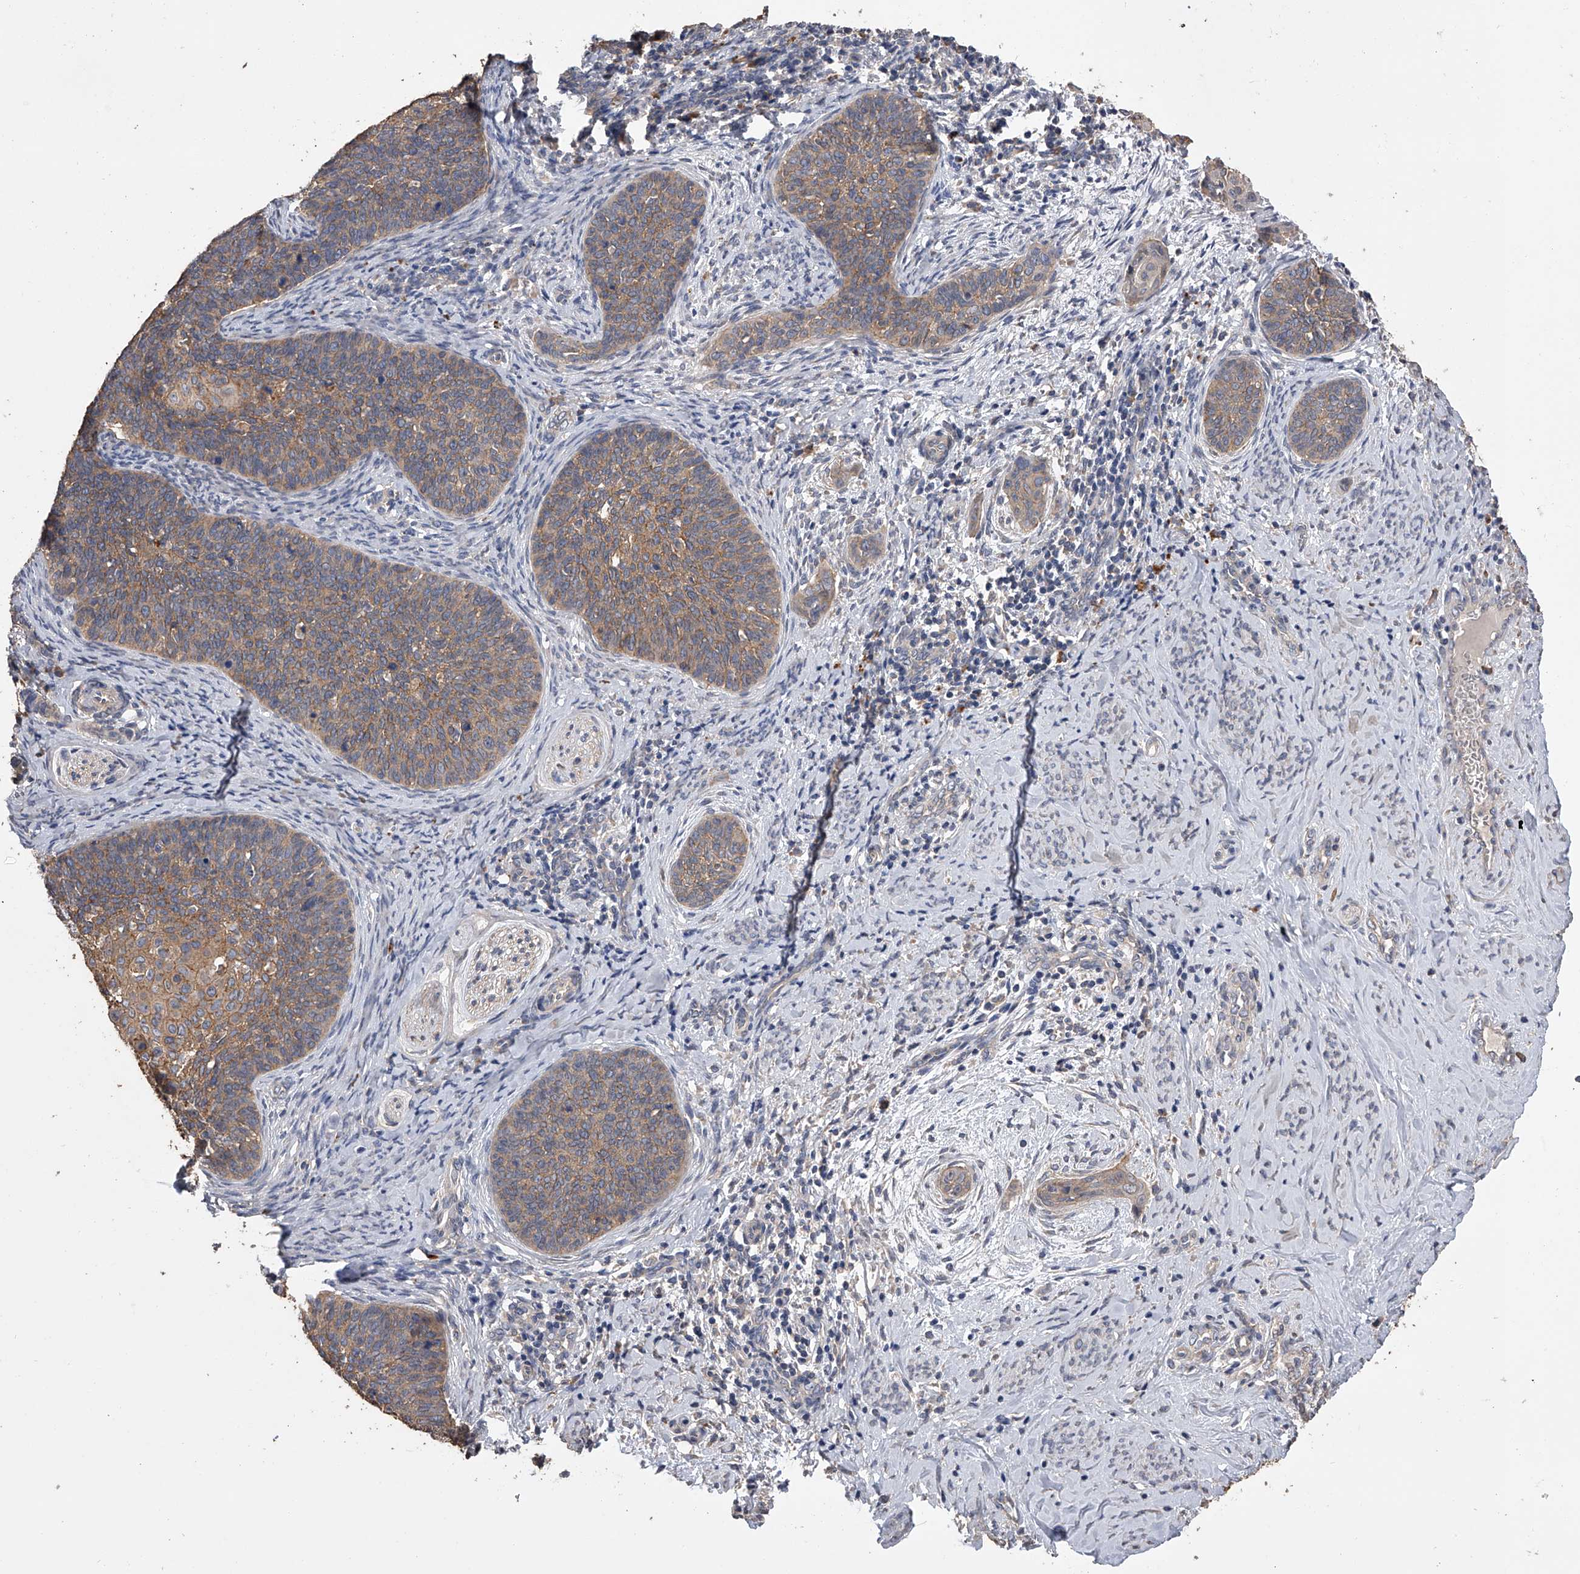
{"staining": {"intensity": "moderate", "quantity": ">75%", "location": "cytoplasmic/membranous"}, "tissue": "cervical cancer", "cell_type": "Tumor cells", "image_type": "cancer", "snomed": [{"axis": "morphology", "description": "Squamous cell carcinoma, NOS"}, {"axis": "topography", "description": "Cervix"}], "caption": "Immunohistochemical staining of cervical cancer displays medium levels of moderate cytoplasmic/membranous positivity in about >75% of tumor cells.", "gene": "ZNF343", "patient": {"sex": "female", "age": 33}}